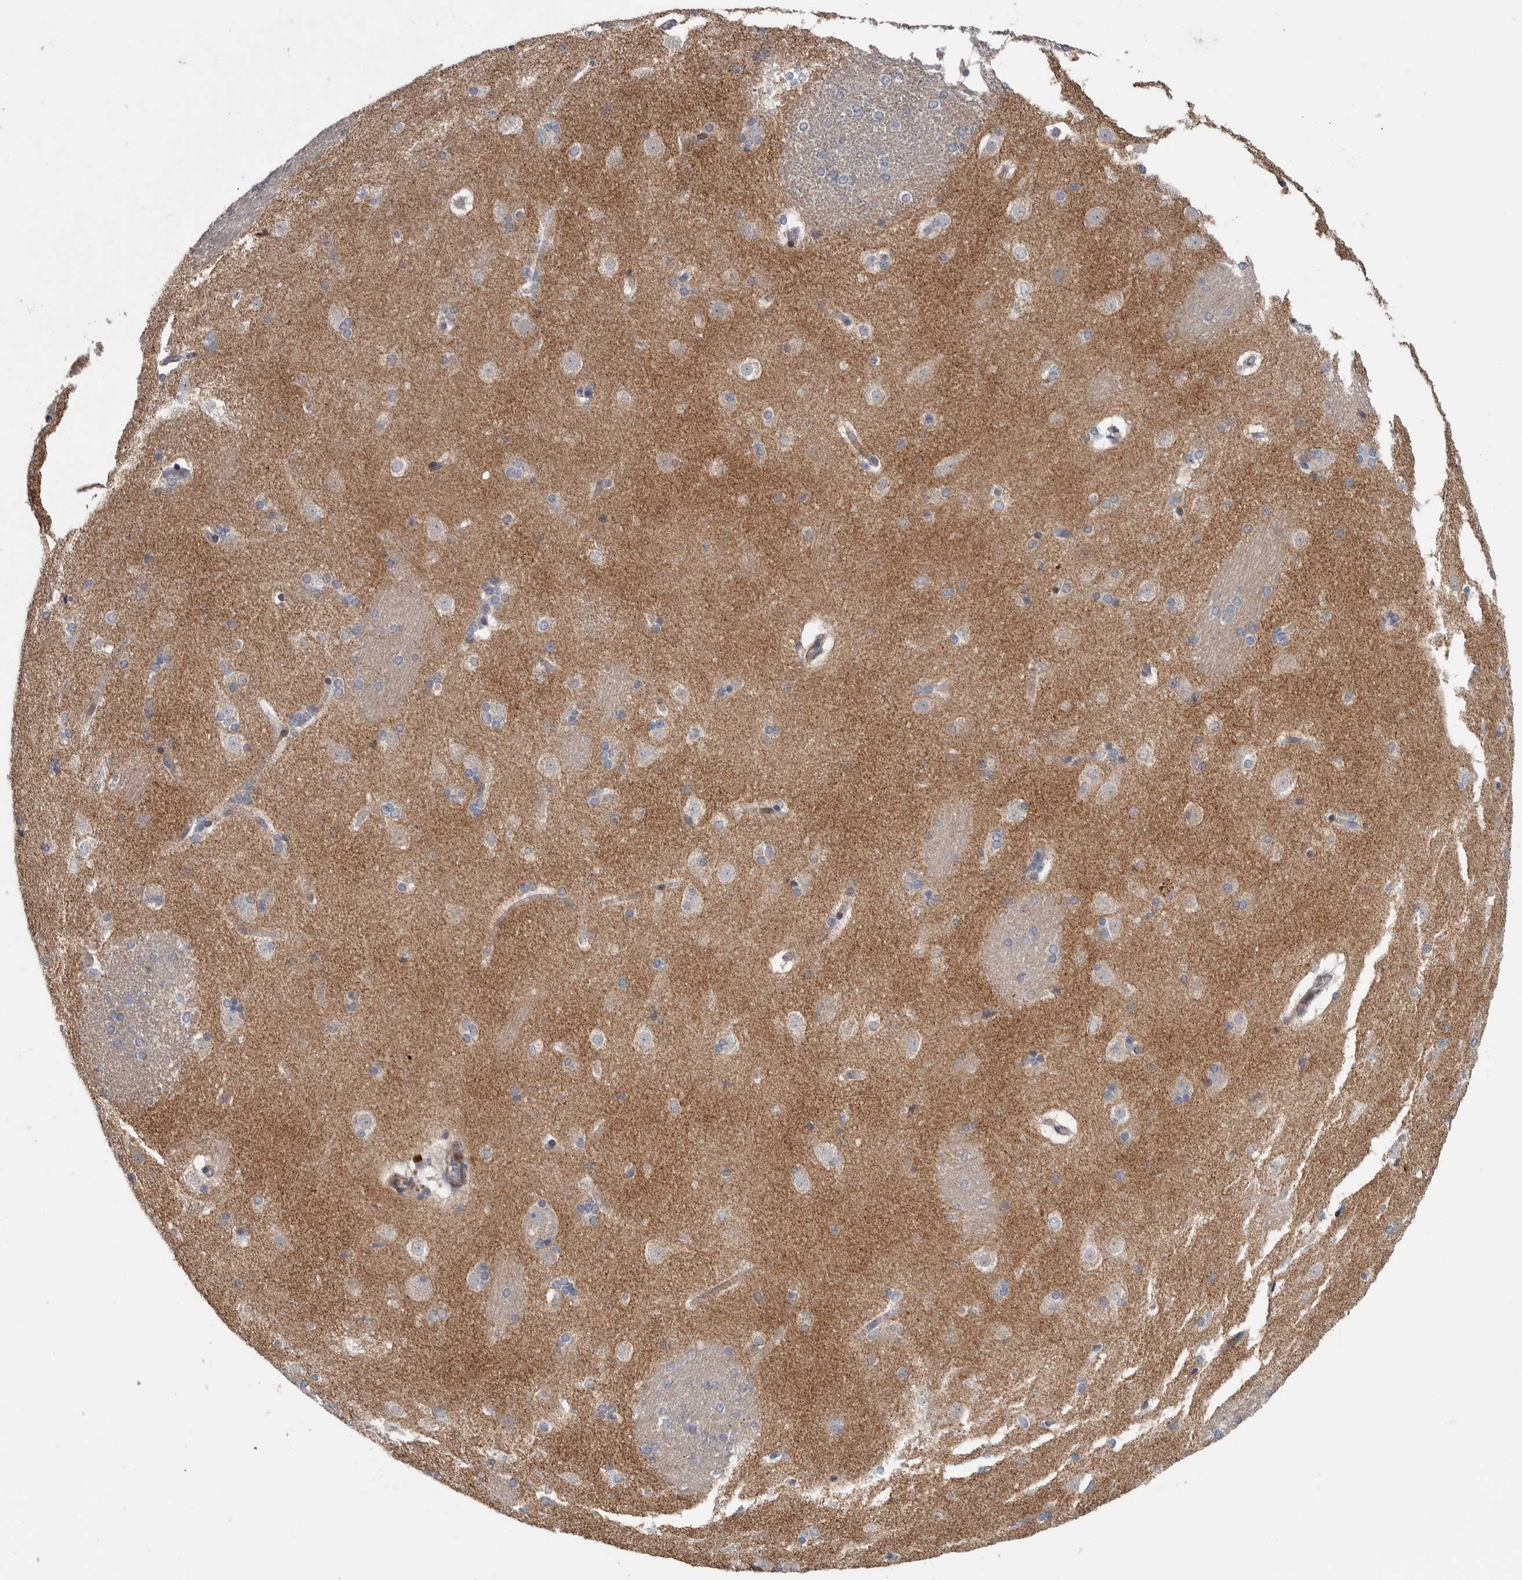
{"staining": {"intensity": "negative", "quantity": "none", "location": "none"}, "tissue": "caudate", "cell_type": "Glial cells", "image_type": "normal", "snomed": [{"axis": "morphology", "description": "Normal tissue, NOS"}, {"axis": "topography", "description": "Lateral ventricle wall"}], "caption": "Immunohistochemistry (IHC) of normal human caudate displays no expression in glial cells. (Brightfield microscopy of DAB immunohistochemistry (IHC) at high magnification).", "gene": "FAM83G", "patient": {"sex": "female", "age": 19}}